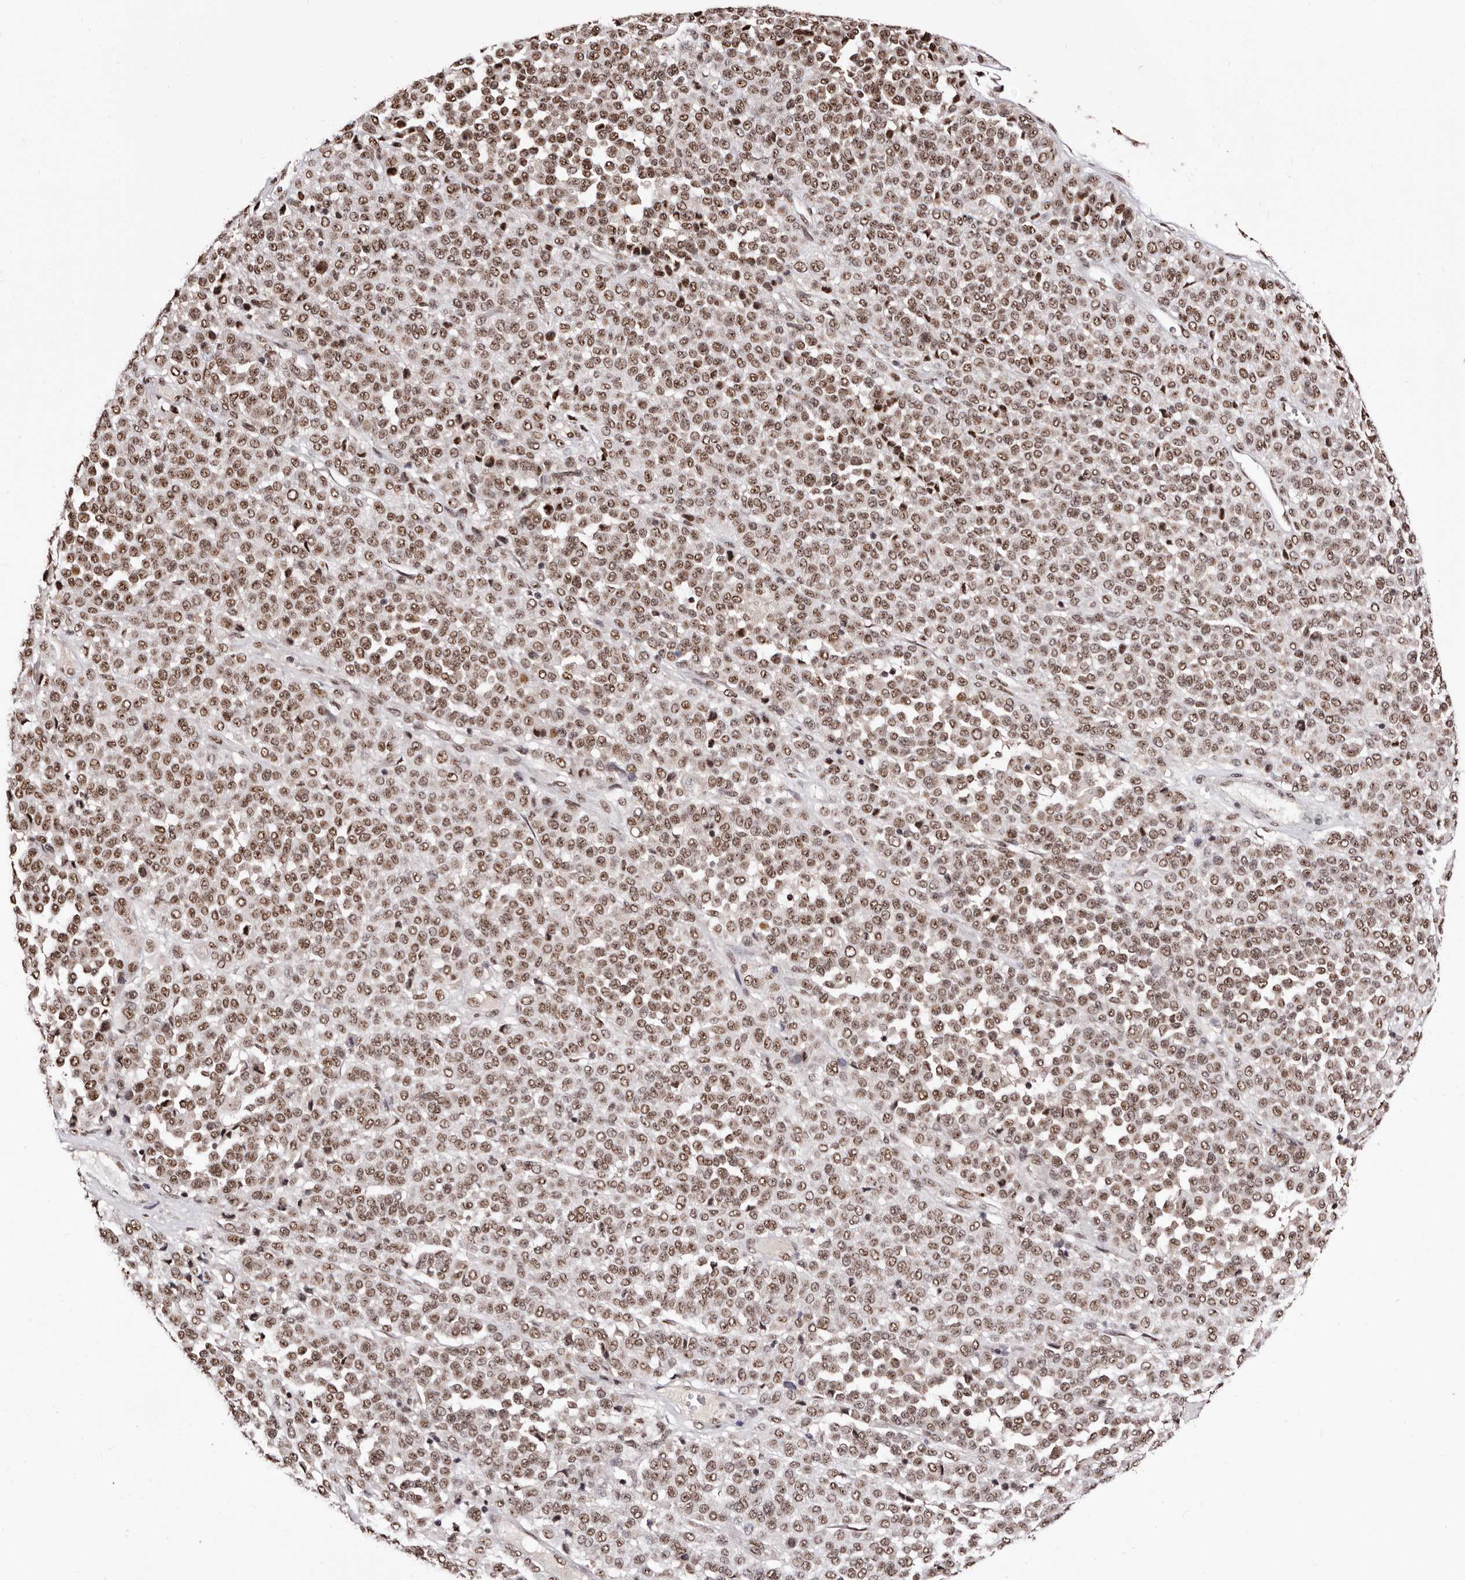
{"staining": {"intensity": "moderate", "quantity": ">75%", "location": "nuclear"}, "tissue": "melanoma", "cell_type": "Tumor cells", "image_type": "cancer", "snomed": [{"axis": "morphology", "description": "Malignant melanoma, Metastatic site"}, {"axis": "topography", "description": "Pancreas"}], "caption": "Brown immunohistochemical staining in human melanoma demonstrates moderate nuclear expression in approximately >75% of tumor cells.", "gene": "ANAPC11", "patient": {"sex": "female", "age": 30}}